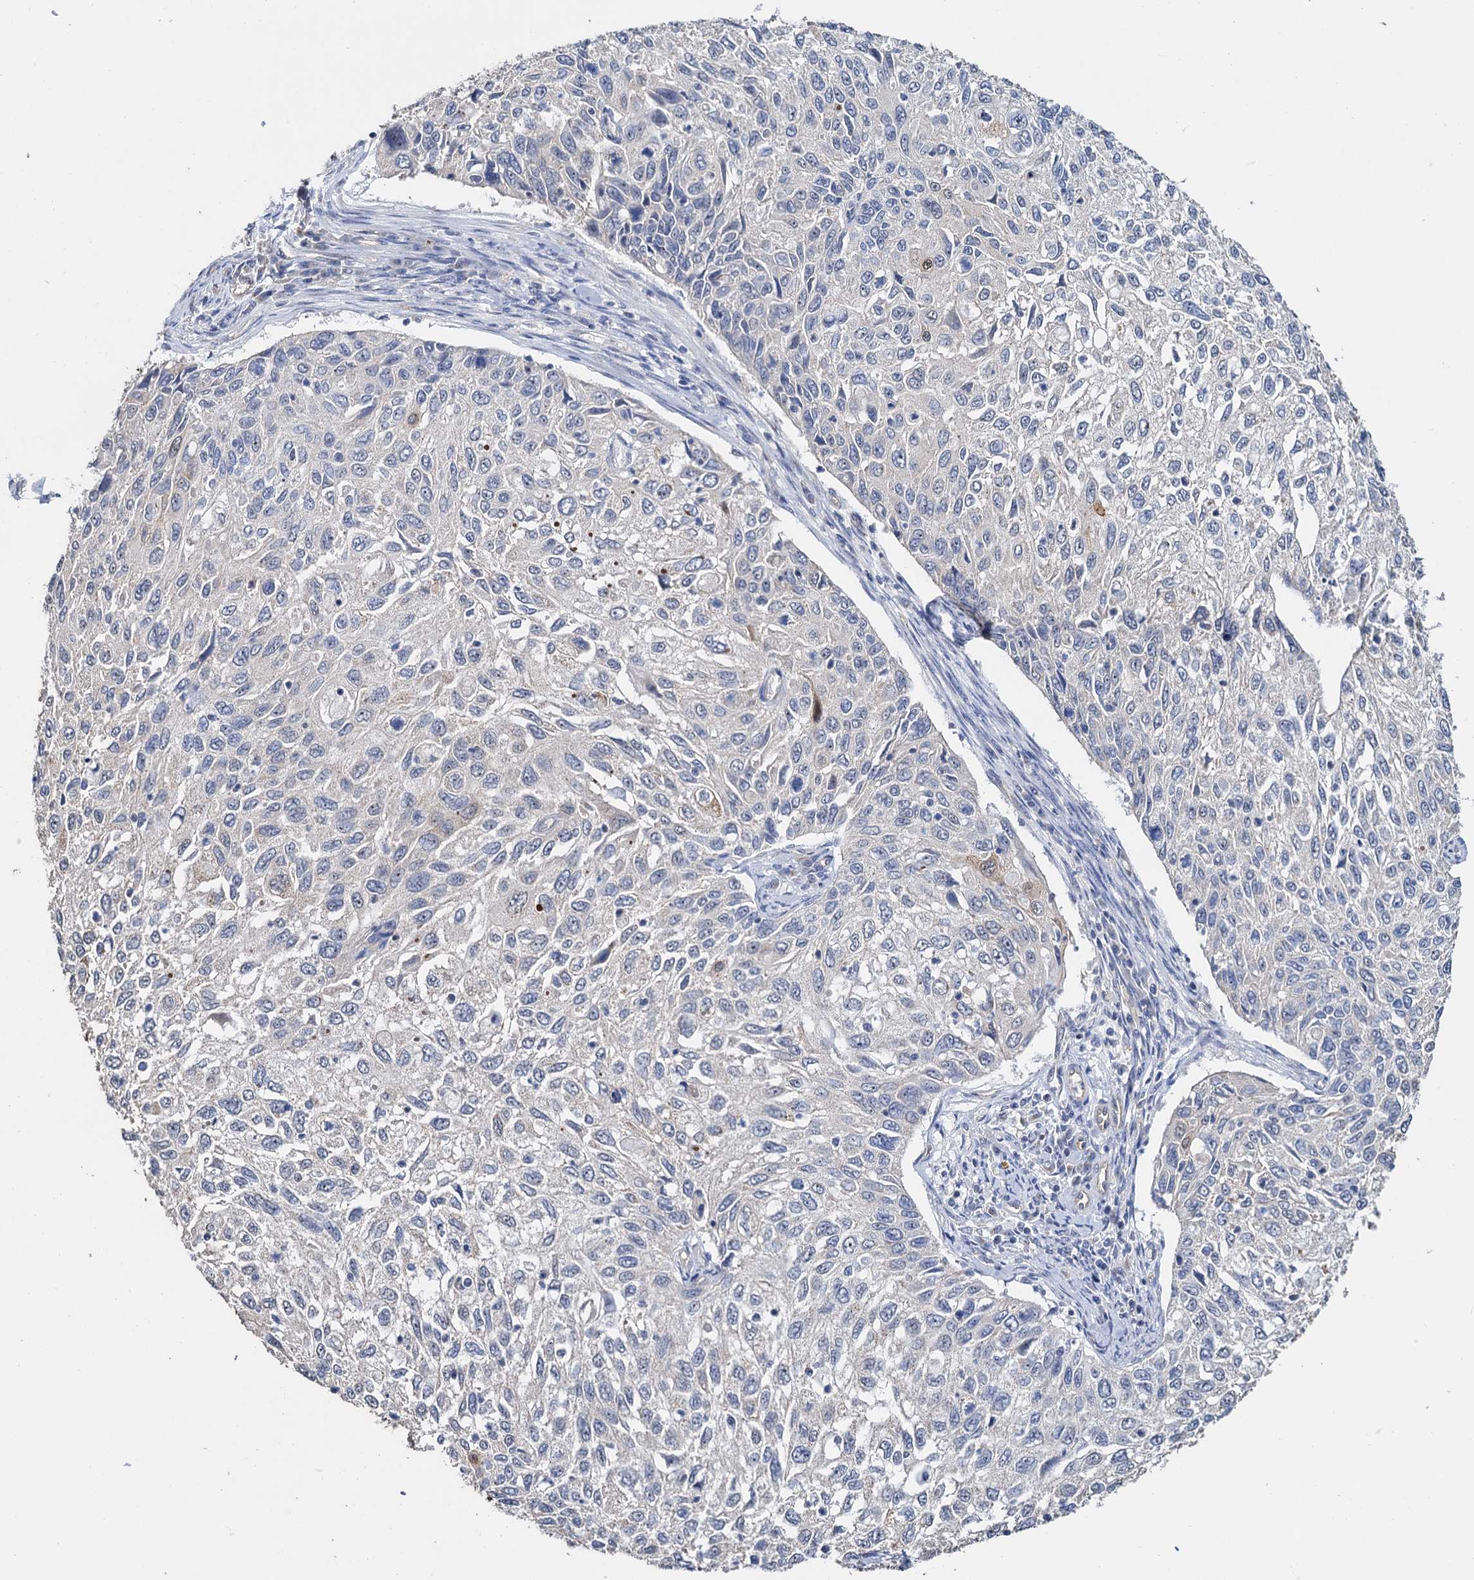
{"staining": {"intensity": "negative", "quantity": "none", "location": "none"}, "tissue": "cervical cancer", "cell_type": "Tumor cells", "image_type": "cancer", "snomed": [{"axis": "morphology", "description": "Squamous cell carcinoma, NOS"}, {"axis": "topography", "description": "Cervix"}], "caption": "Tumor cells show no significant positivity in cervical cancer.", "gene": "C2CD3", "patient": {"sex": "female", "age": 70}}